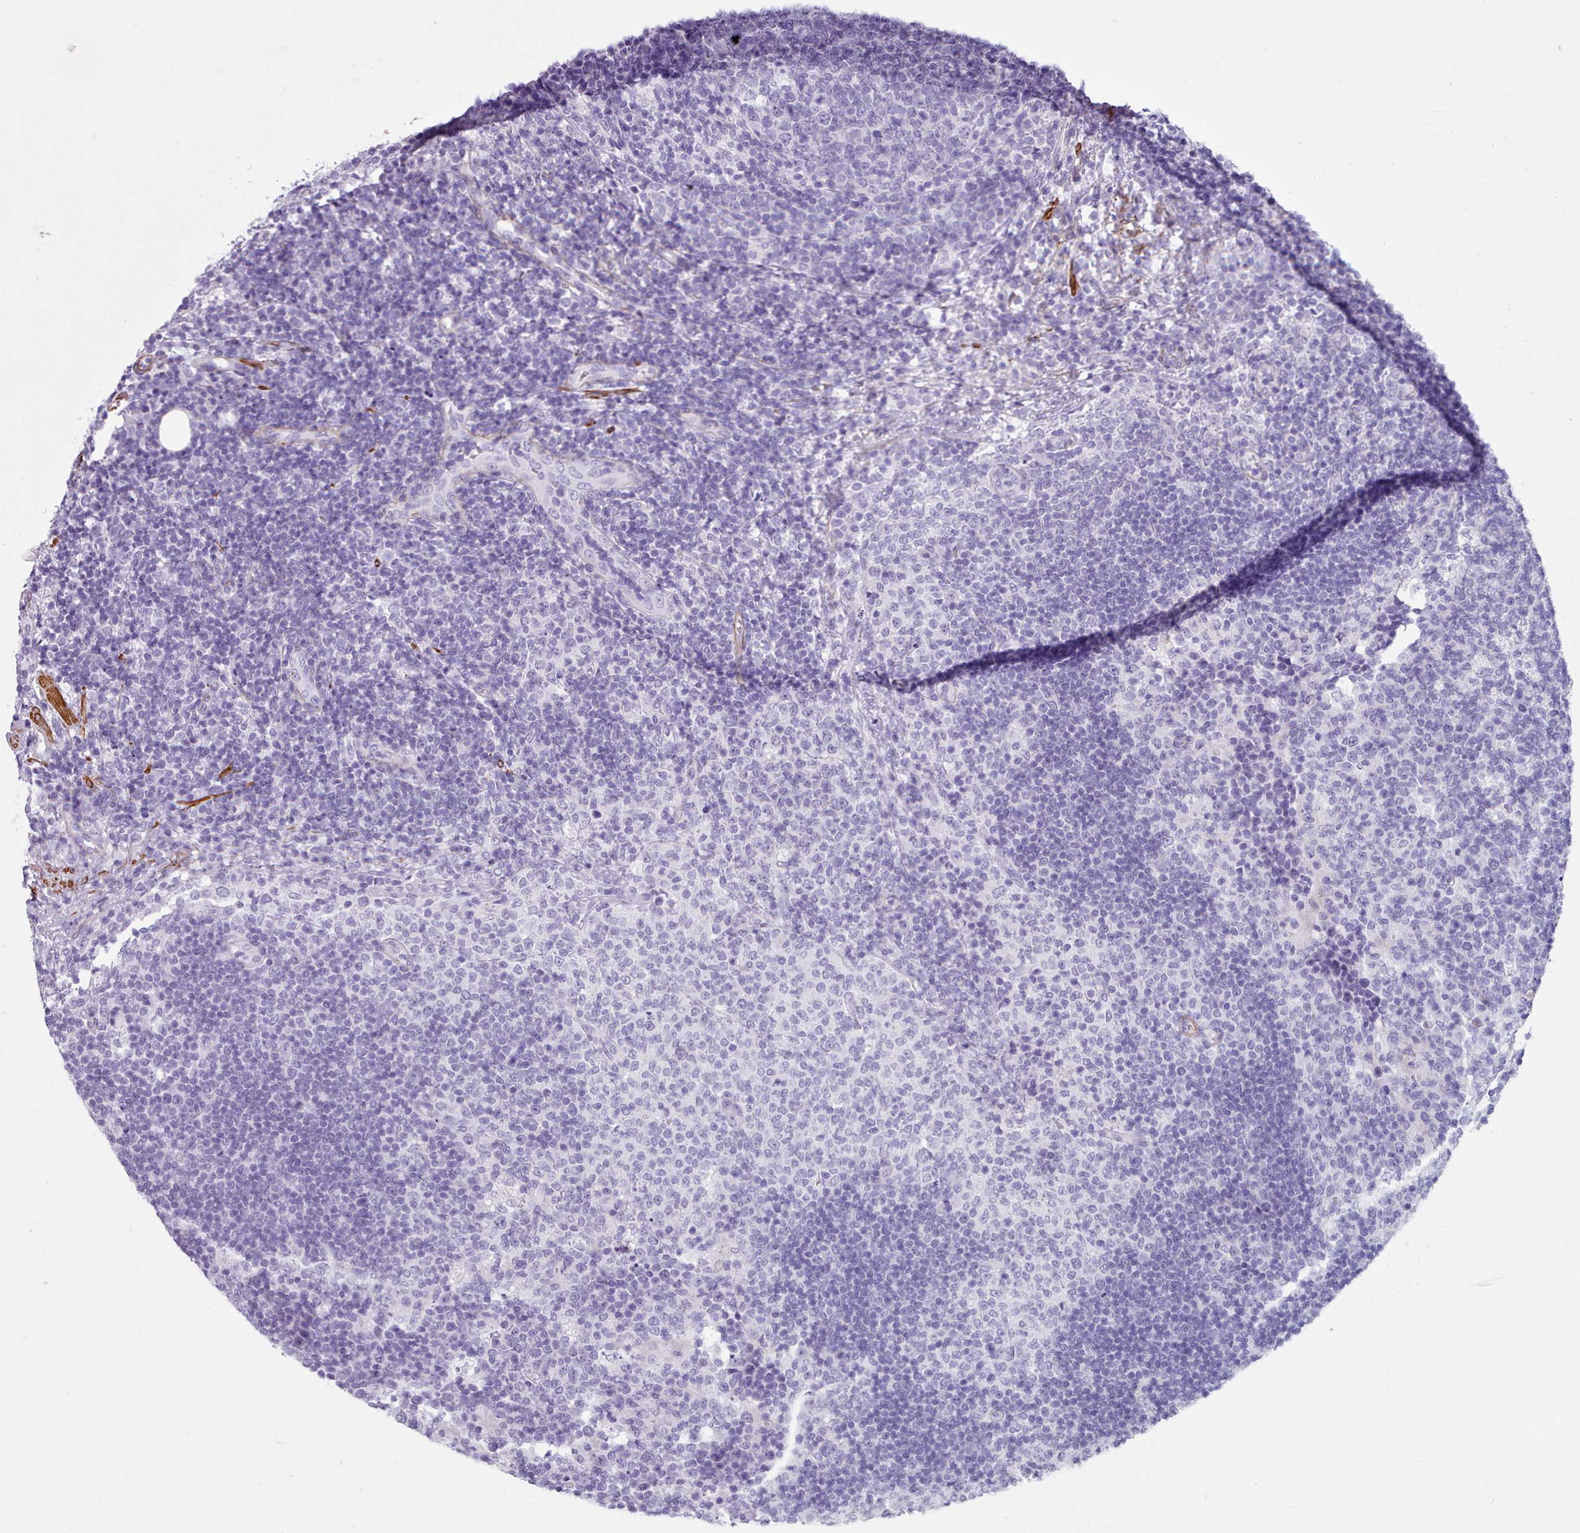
{"staining": {"intensity": "negative", "quantity": "none", "location": "none"}, "tissue": "lymph node", "cell_type": "Germinal center cells", "image_type": "normal", "snomed": [{"axis": "morphology", "description": "Normal tissue, NOS"}, {"axis": "topography", "description": "Lymph node"}], "caption": "Germinal center cells show no significant positivity in unremarkable lymph node.", "gene": "FPGS", "patient": {"sex": "female", "age": 31}}